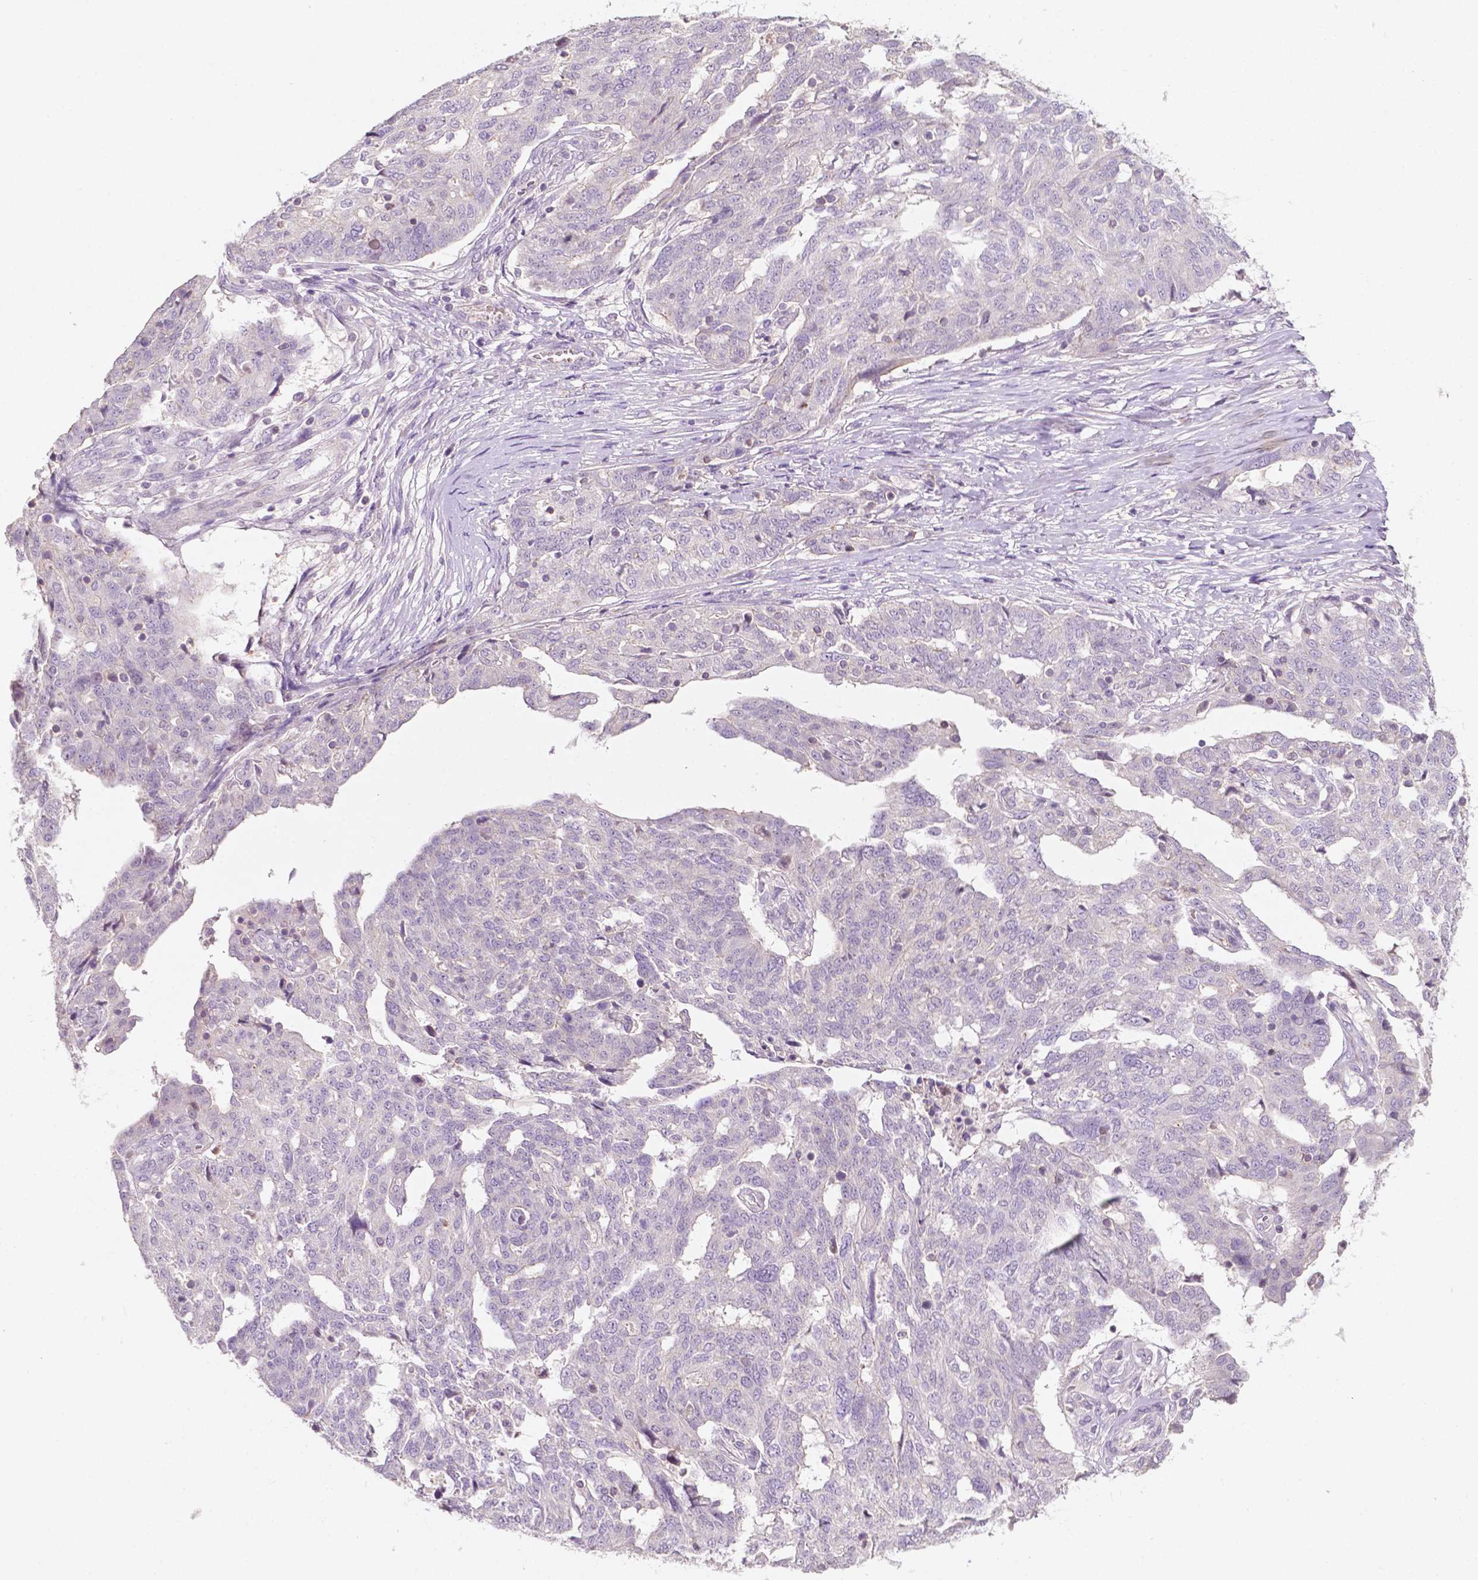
{"staining": {"intensity": "negative", "quantity": "none", "location": "none"}, "tissue": "ovarian cancer", "cell_type": "Tumor cells", "image_type": "cancer", "snomed": [{"axis": "morphology", "description": "Cystadenocarcinoma, serous, NOS"}, {"axis": "topography", "description": "Ovary"}], "caption": "This is an immunohistochemistry histopathology image of human ovarian serous cystadenocarcinoma. There is no staining in tumor cells.", "gene": "EGFR", "patient": {"sex": "female", "age": 67}}